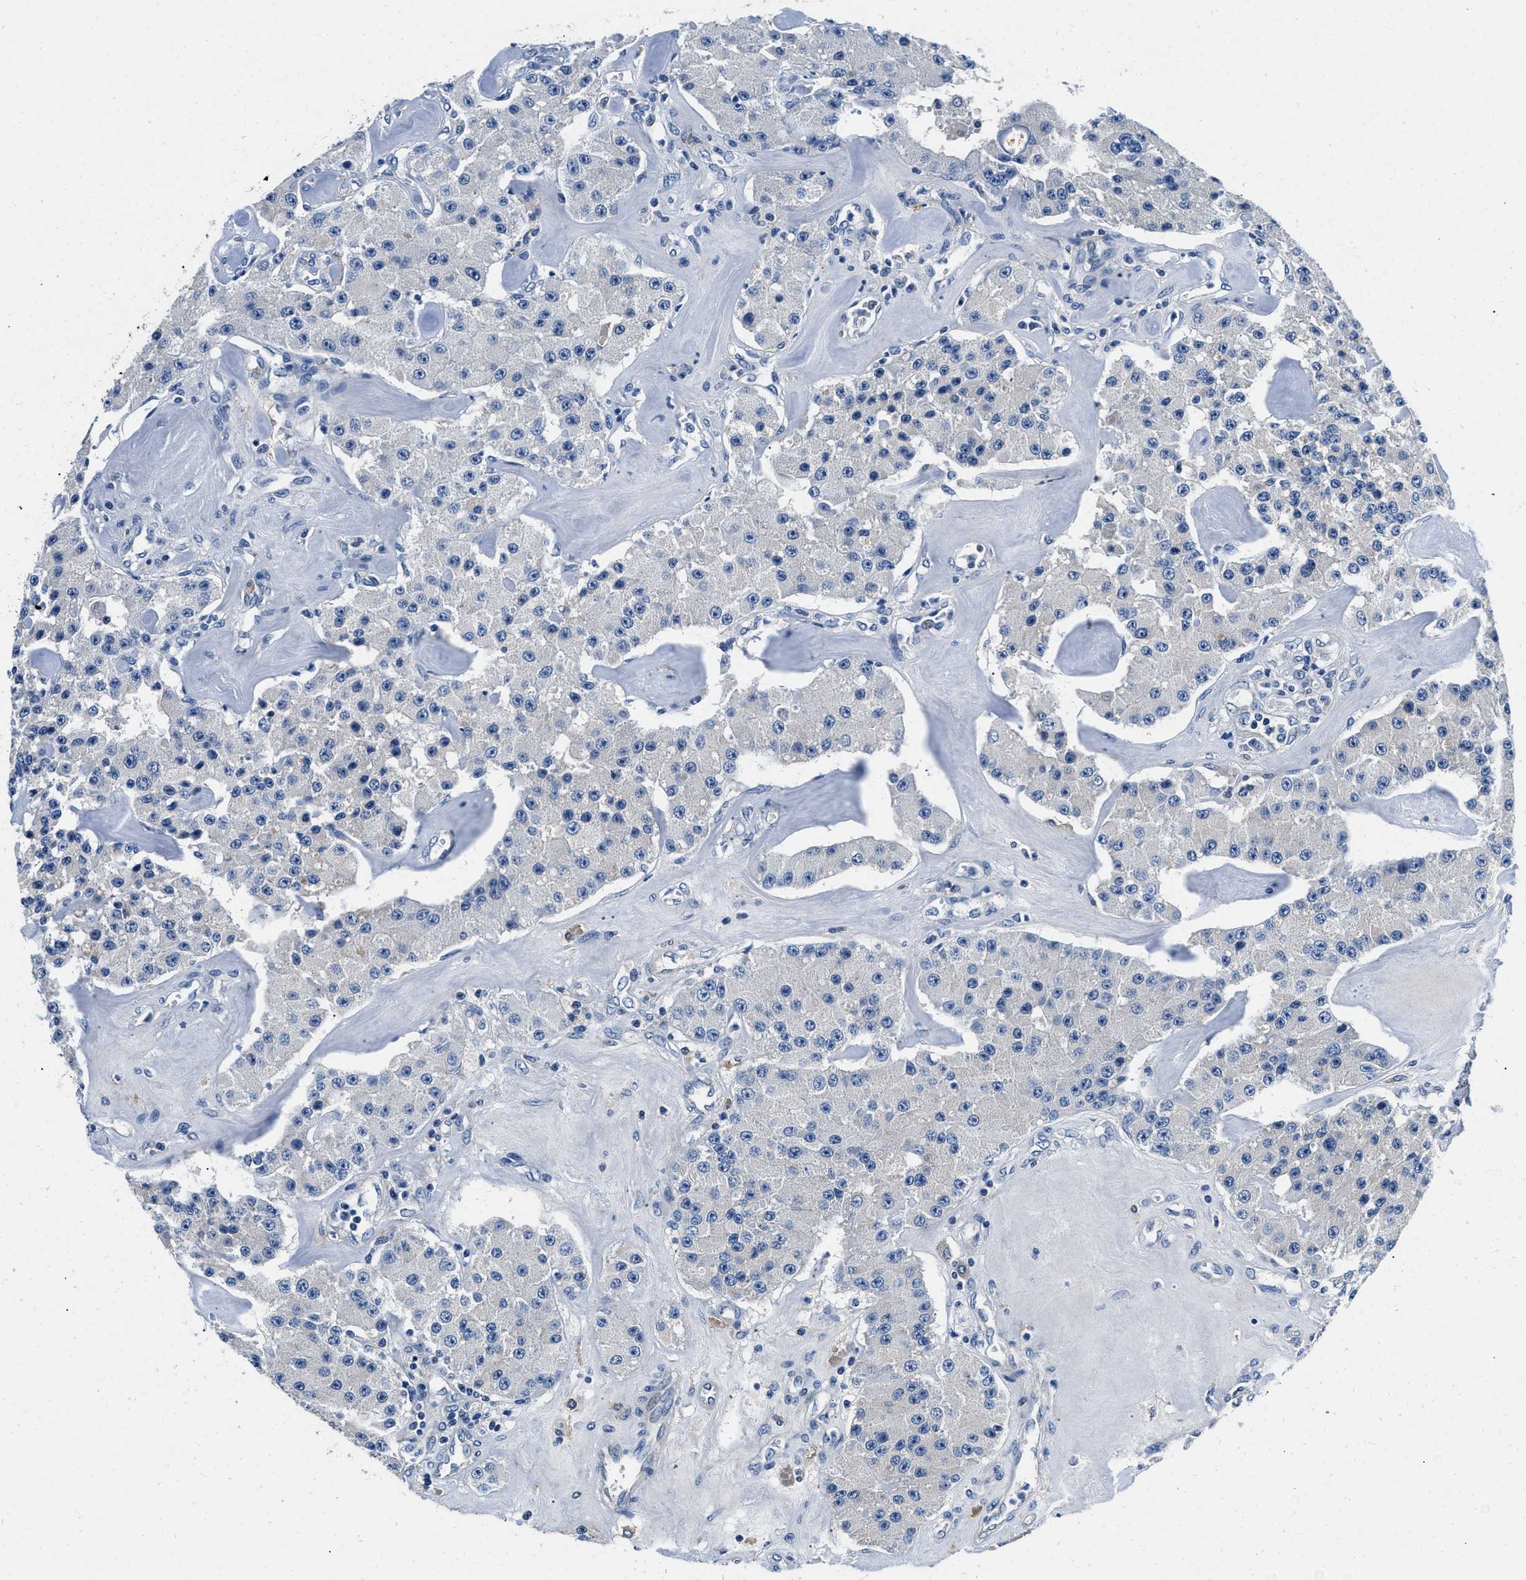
{"staining": {"intensity": "negative", "quantity": "none", "location": "none"}, "tissue": "carcinoid", "cell_type": "Tumor cells", "image_type": "cancer", "snomed": [{"axis": "morphology", "description": "Carcinoid, malignant, NOS"}, {"axis": "topography", "description": "Pancreas"}], "caption": "High power microscopy image of an immunohistochemistry (IHC) image of carcinoid, revealing no significant positivity in tumor cells.", "gene": "ZFAND3", "patient": {"sex": "male", "age": 41}}